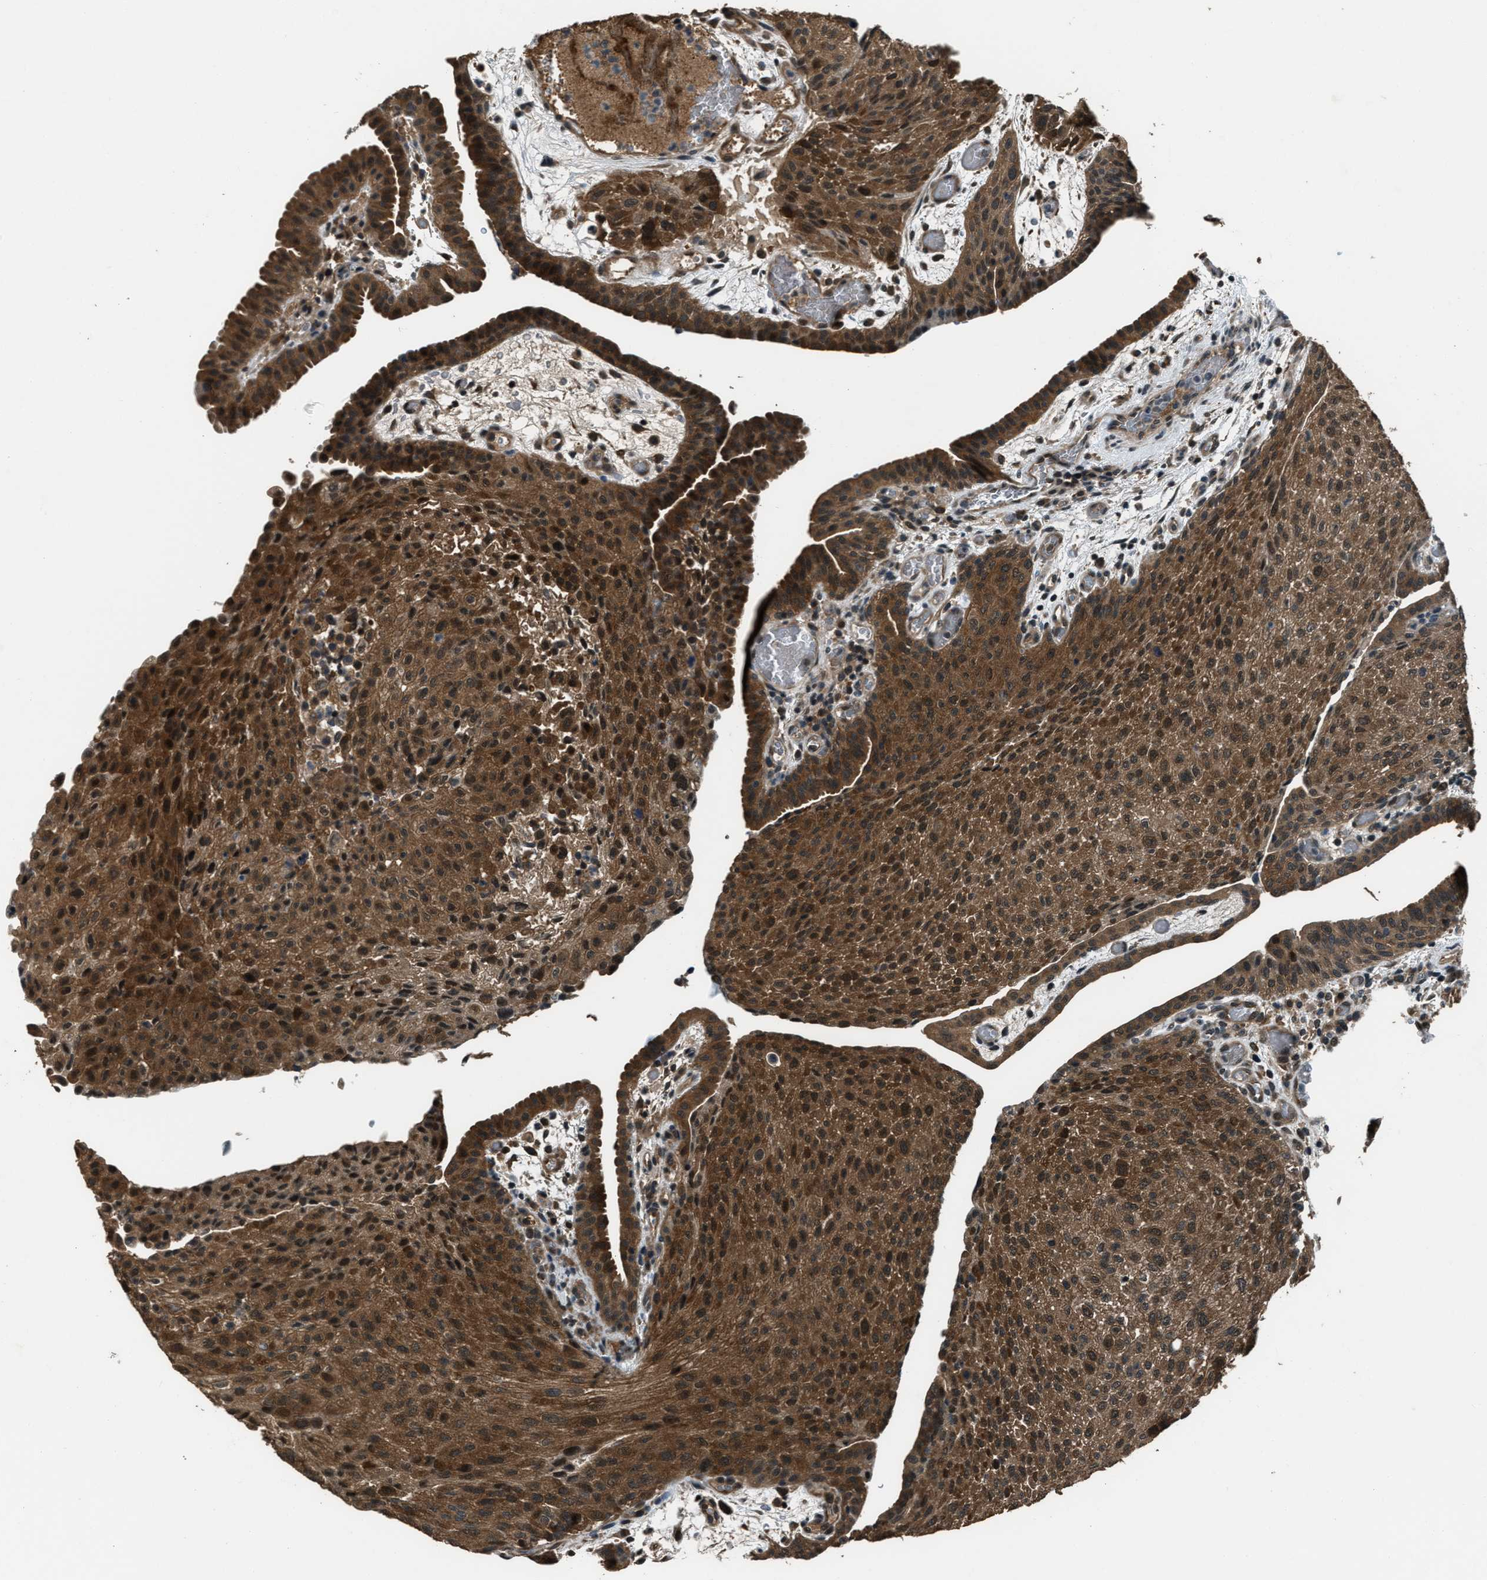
{"staining": {"intensity": "strong", "quantity": ">75%", "location": "cytoplasmic/membranous,nuclear"}, "tissue": "urothelial cancer", "cell_type": "Tumor cells", "image_type": "cancer", "snomed": [{"axis": "morphology", "description": "Urothelial carcinoma, Low grade"}, {"axis": "morphology", "description": "Urothelial carcinoma, High grade"}, {"axis": "topography", "description": "Urinary bladder"}], "caption": "Protein expression analysis of low-grade urothelial carcinoma demonstrates strong cytoplasmic/membranous and nuclear staining in about >75% of tumor cells.", "gene": "NUDCD3", "patient": {"sex": "male", "age": 35}}